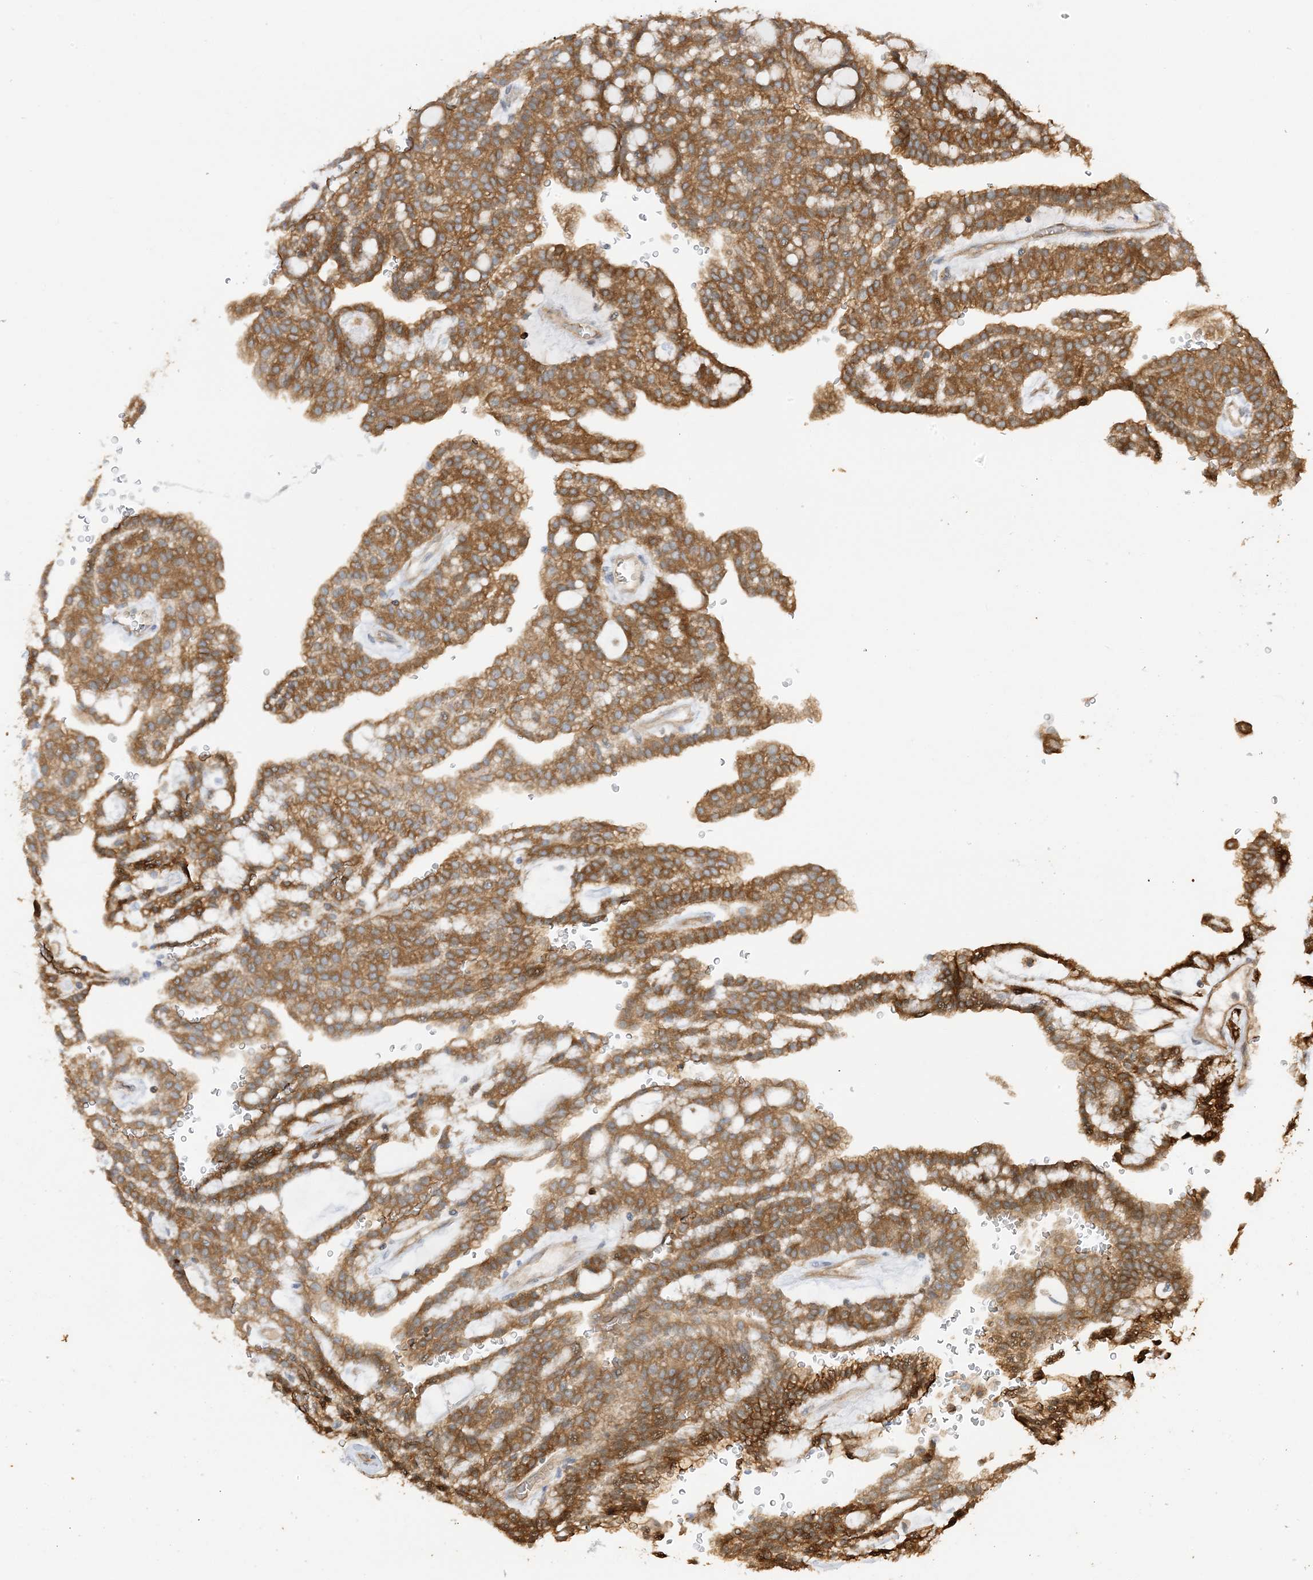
{"staining": {"intensity": "moderate", "quantity": ">75%", "location": "cytoplasmic/membranous"}, "tissue": "renal cancer", "cell_type": "Tumor cells", "image_type": "cancer", "snomed": [{"axis": "morphology", "description": "Adenocarcinoma, NOS"}, {"axis": "topography", "description": "Kidney"}], "caption": "Adenocarcinoma (renal) stained for a protein (brown) shows moderate cytoplasmic/membranous positive staining in about >75% of tumor cells.", "gene": "PHACTR2", "patient": {"sex": "male", "age": 63}}